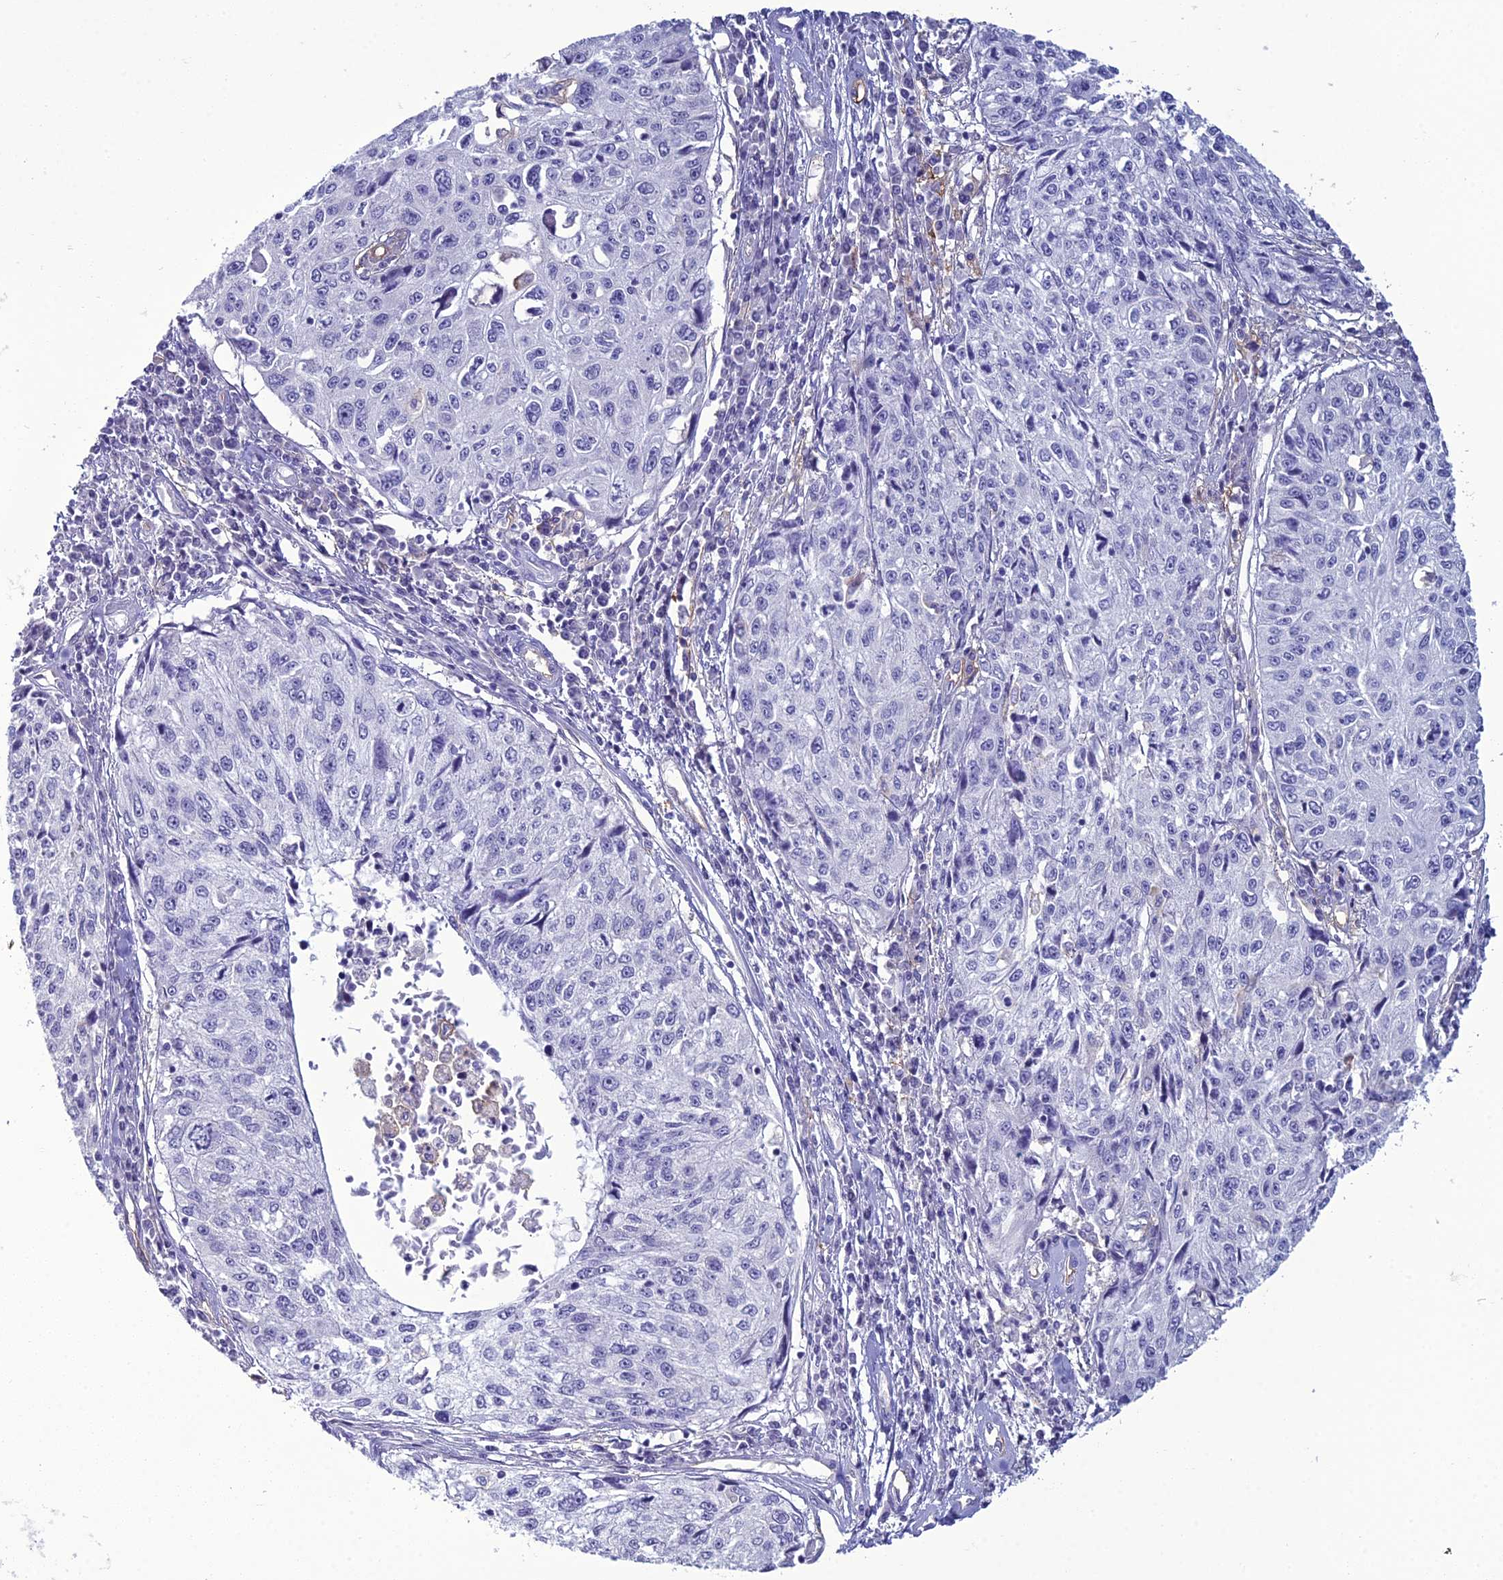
{"staining": {"intensity": "negative", "quantity": "none", "location": "none"}, "tissue": "cervical cancer", "cell_type": "Tumor cells", "image_type": "cancer", "snomed": [{"axis": "morphology", "description": "Squamous cell carcinoma, NOS"}, {"axis": "topography", "description": "Cervix"}], "caption": "The photomicrograph reveals no significant staining in tumor cells of cervical cancer. (Immunohistochemistry, brightfield microscopy, high magnification).", "gene": "ACE", "patient": {"sex": "female", "age": 57}}